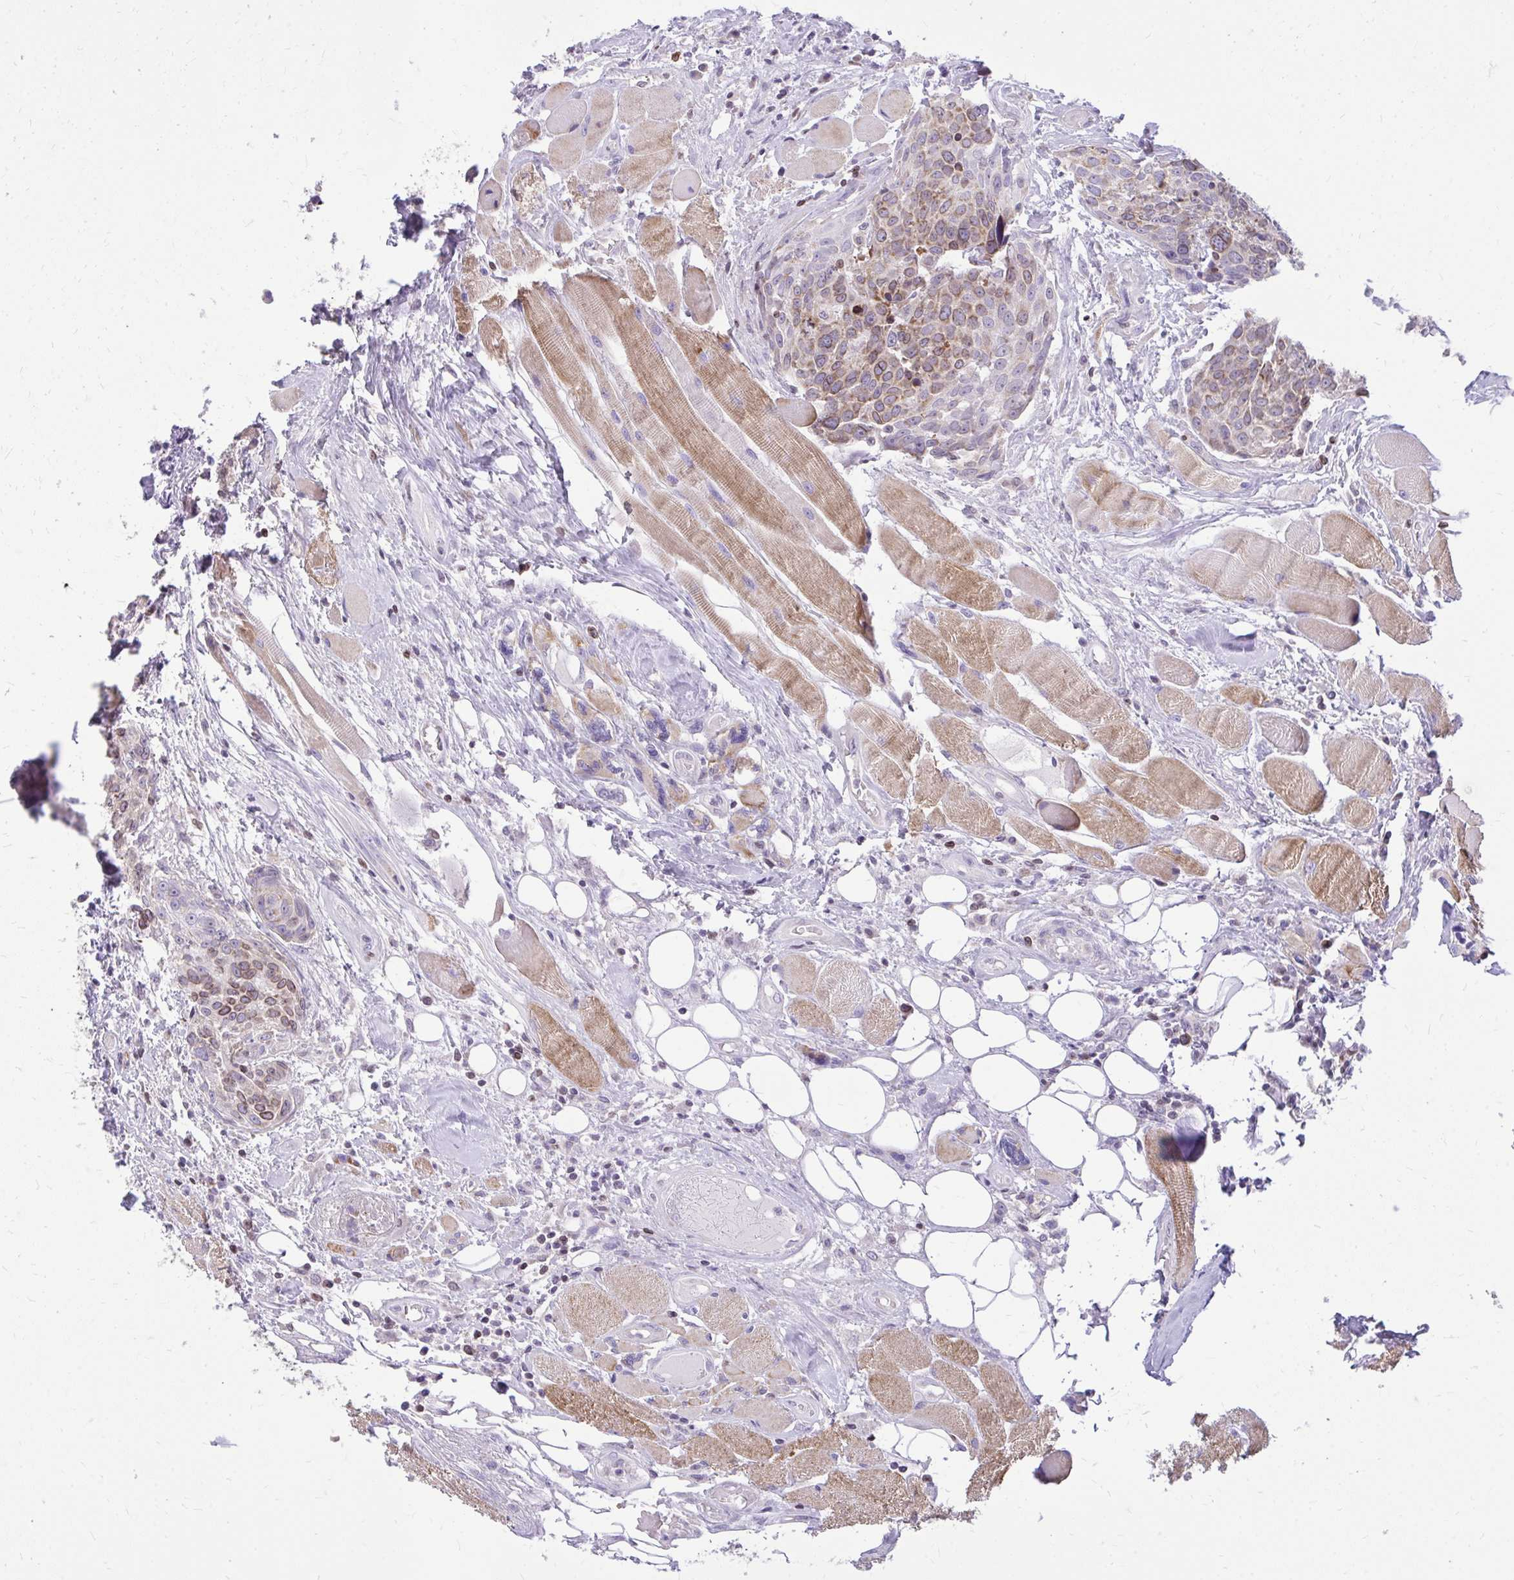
{"staining": {"intensity": "weak", "quantity": "25%-75%", "location": "cytoplasmic/membranous,nuclear"}, "tissue": "head and neck cancer", "cell_type": "Tumor cells", "image_type": "cancer", "snomed": [{"axis": "morphology", "description": "Squamous cell carcinoma, NOS"}, {"axis": "topography", "description": "Oral tissue"}, {"axis": "topography", "description": "Head-Neck"}], "caption": "High-power microscopy captured an IHC photomicrograph of squamous cell carcinoma (head and neck), revealing weak cytoplasmic/membranous and nuclear positivity in approximately 25%-75% of tumor cells. Using DAB (brown) and hematoxylin (blue) stains, captured at high magnification using brightfield microscopy.", "gene": "RPS6KA2", "patient": {"sex": "male", "age": 64}}